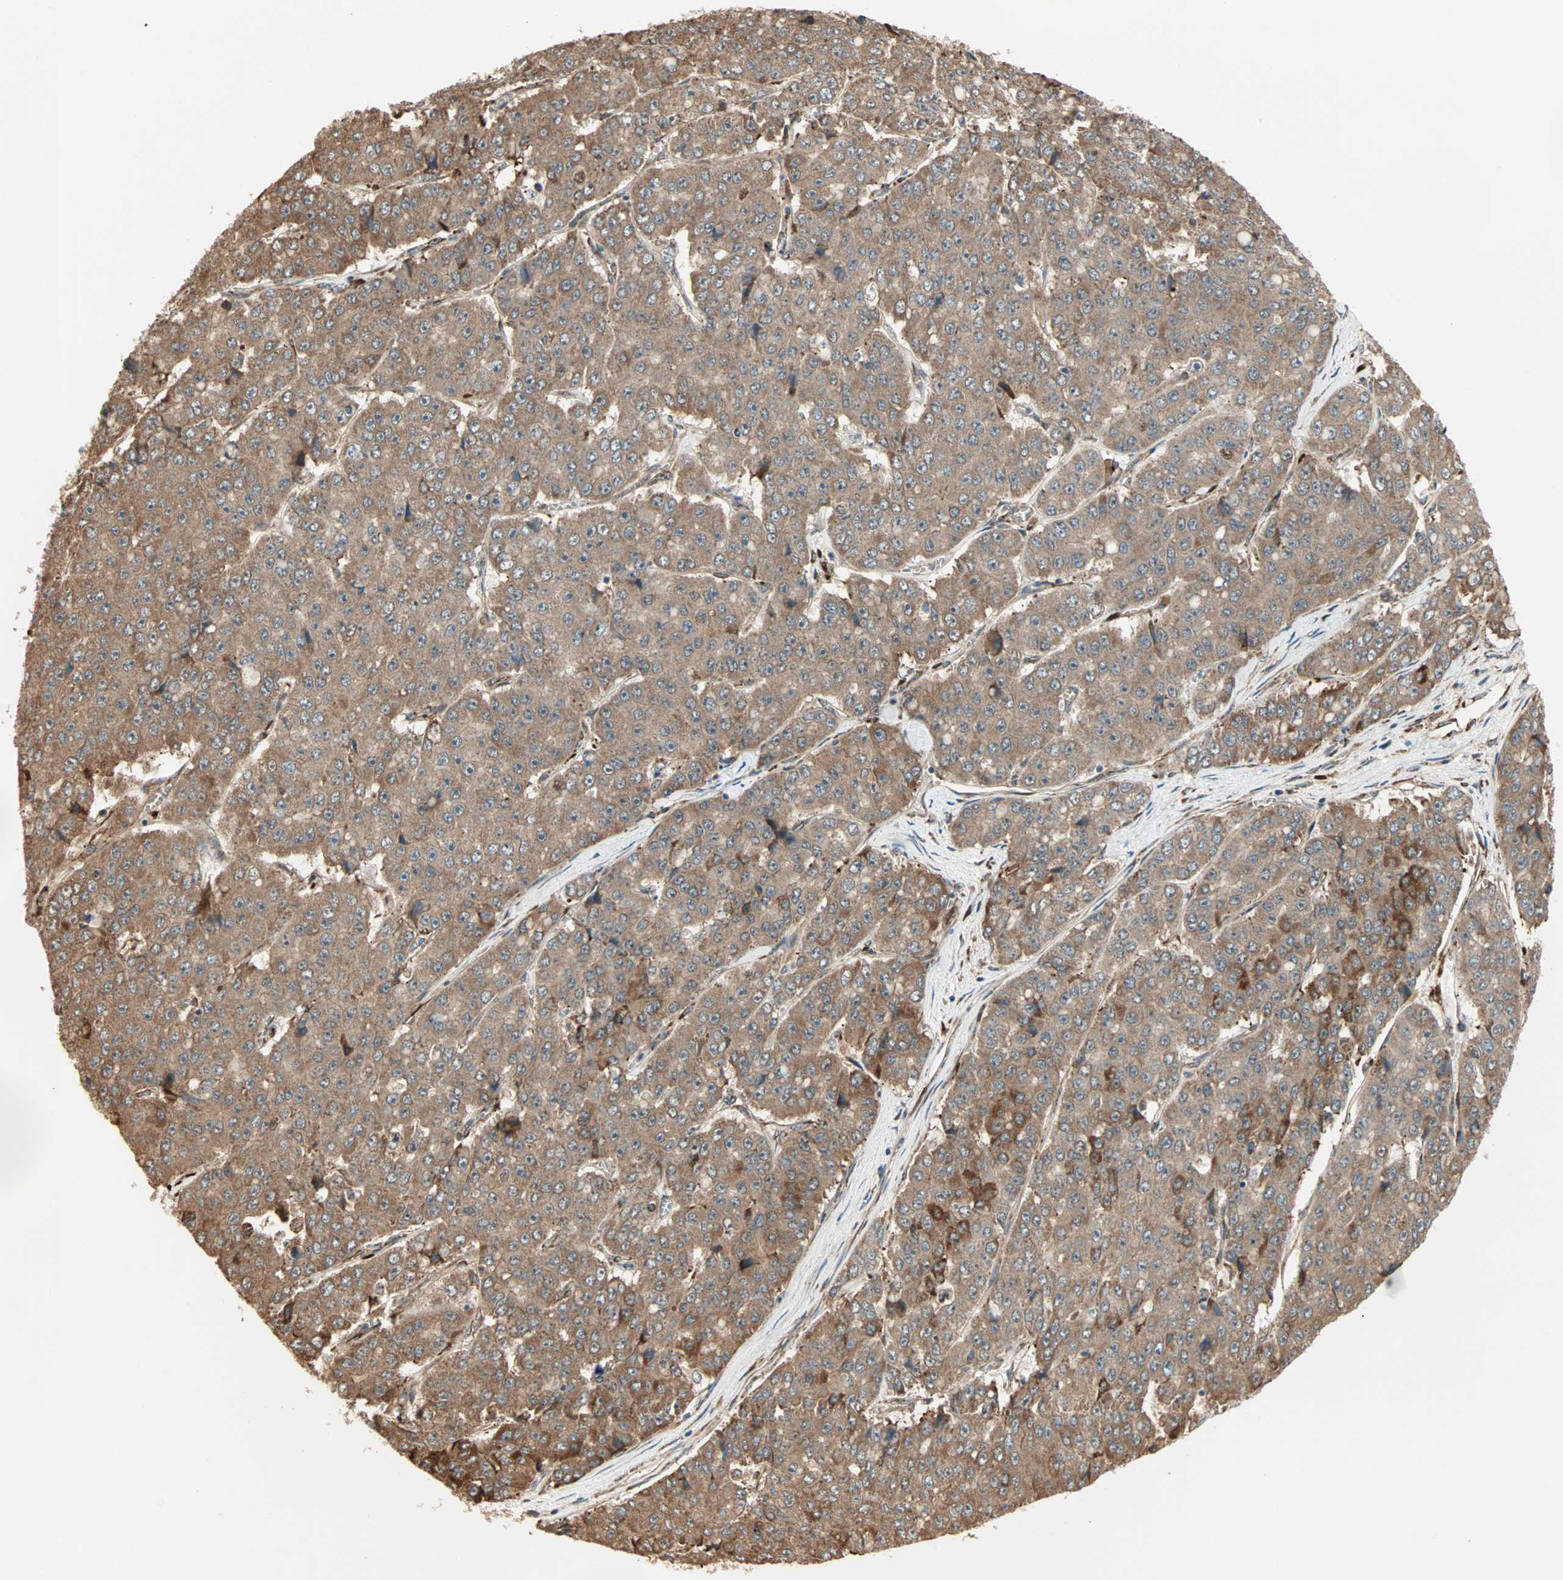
{"staining": {"intensity": "strong", "quantity": ">75%", "location": "cytoplasmic/membranous"}, "tissue": "pancreatic cancer", "cell_type": "Tumor cells", "image_type": "cancer", "snomed": [{"axis": "morphology", "description": "Adenocarcinoma, NOS"}, {"axis": "topography", "description": "Pancreas"}], "caption": "Immunohistochemical staining of pancreatic adenocarcinoma demonstrates high levels of strong cytoplasmic/membranous protein expression in approximately >75% of tumor cells.", "gene": "P4HA1", "patient": {"sex": "male", "age": 50}}